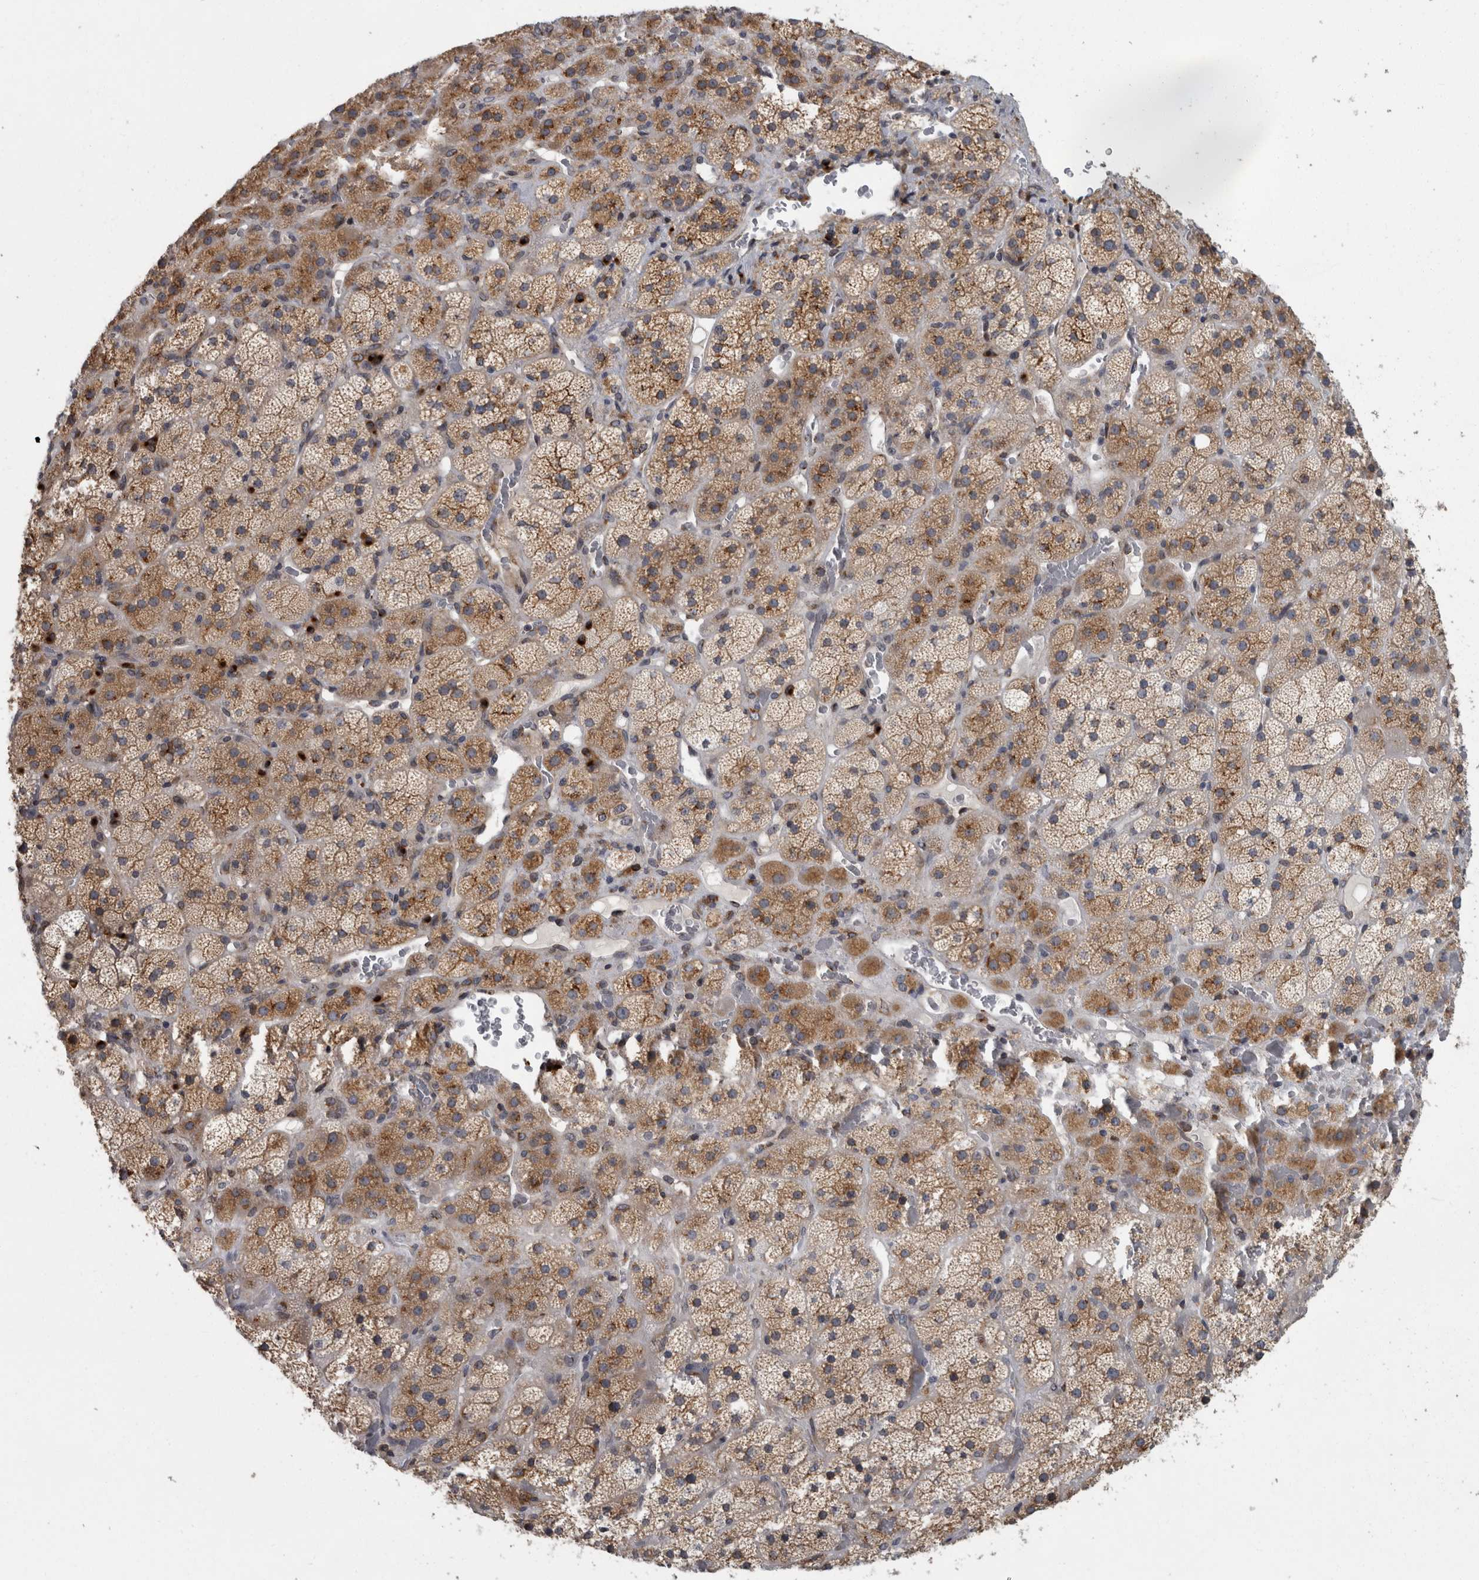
{"staining": {"intensity": "moderate", "quantity": ">75%", "location": "cytoplasmic/membranous"}, "tissue": "adrenal gland", "cell_type": "Glandular cells", "image_type": "normal", "snomed": [{"axis": "morphology", "description": "Normal tissue, NOS"}, {"axis": "topography", "description": "Adrenal gland"}], "caption": "This photomicrograph displays immunohistochemistry staining of unremarkable human adrenal gland, with medium moderate cytoplasmic/membranous expression in about >75% of glandular cells.", "gene": "LMAN2L", "patient": {"sex": "male", "age": 57}}